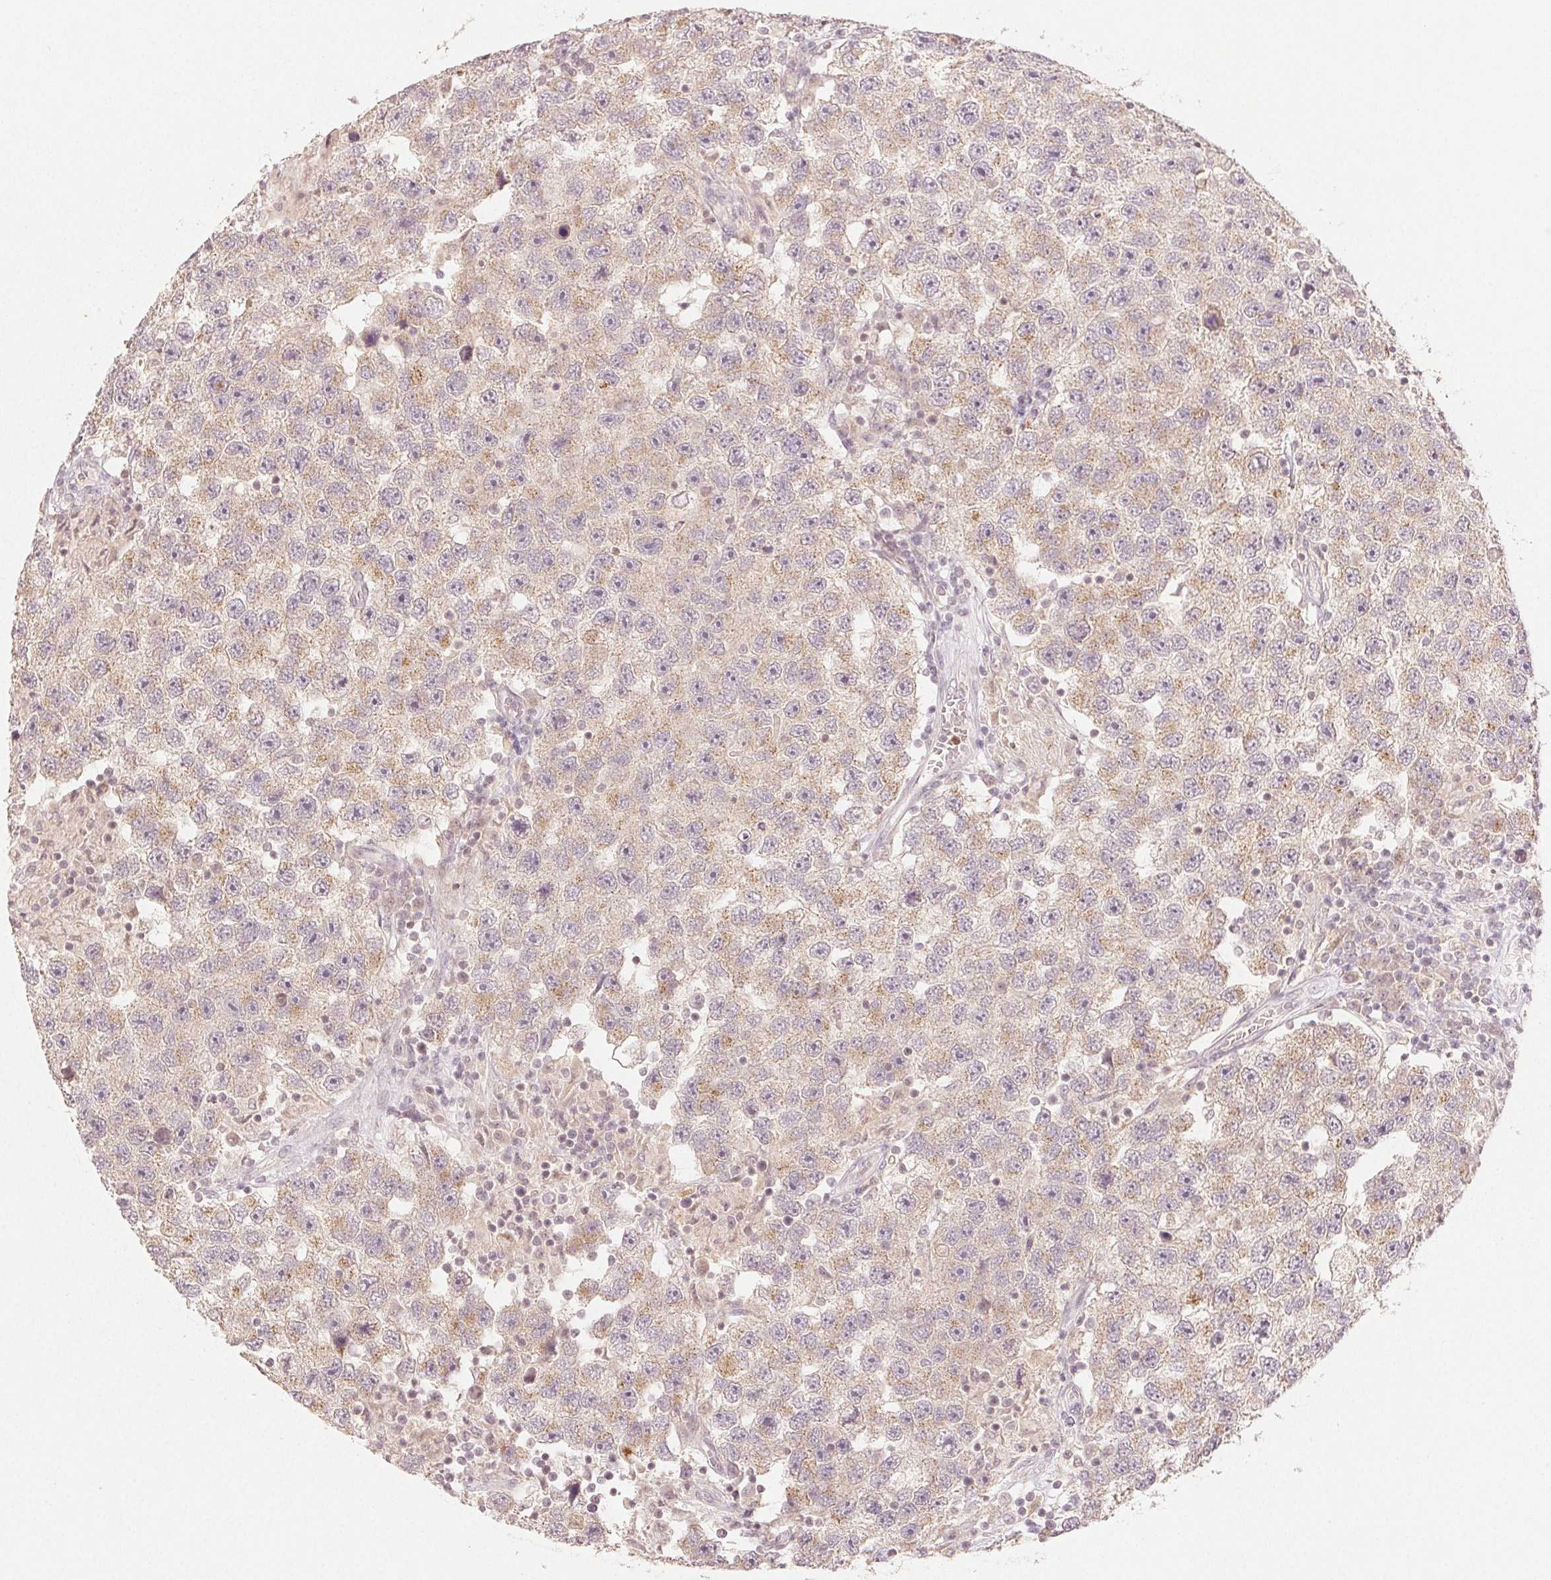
{"staining": {"intensity": "weak", "quantity": "25%-75%", "location": "cytoplasmic/membranous"}, "tissue": "testis cancer", "cell_type": "Tumor cells", "image_type": "cancer", "snomed": [{"axis": "morphology", "description": "Seminoma, NOS"}, {"axis": "topography", "description": "Testis"}], "caption": "Human seminoma (testis) stained for a protein (brown) displays weak cytoplasmic/membranous positive positivity in approximately 25%-75% of tumor cells.", "gene": "MAPK14", "patient": {"sex": "male", "age": 26}}